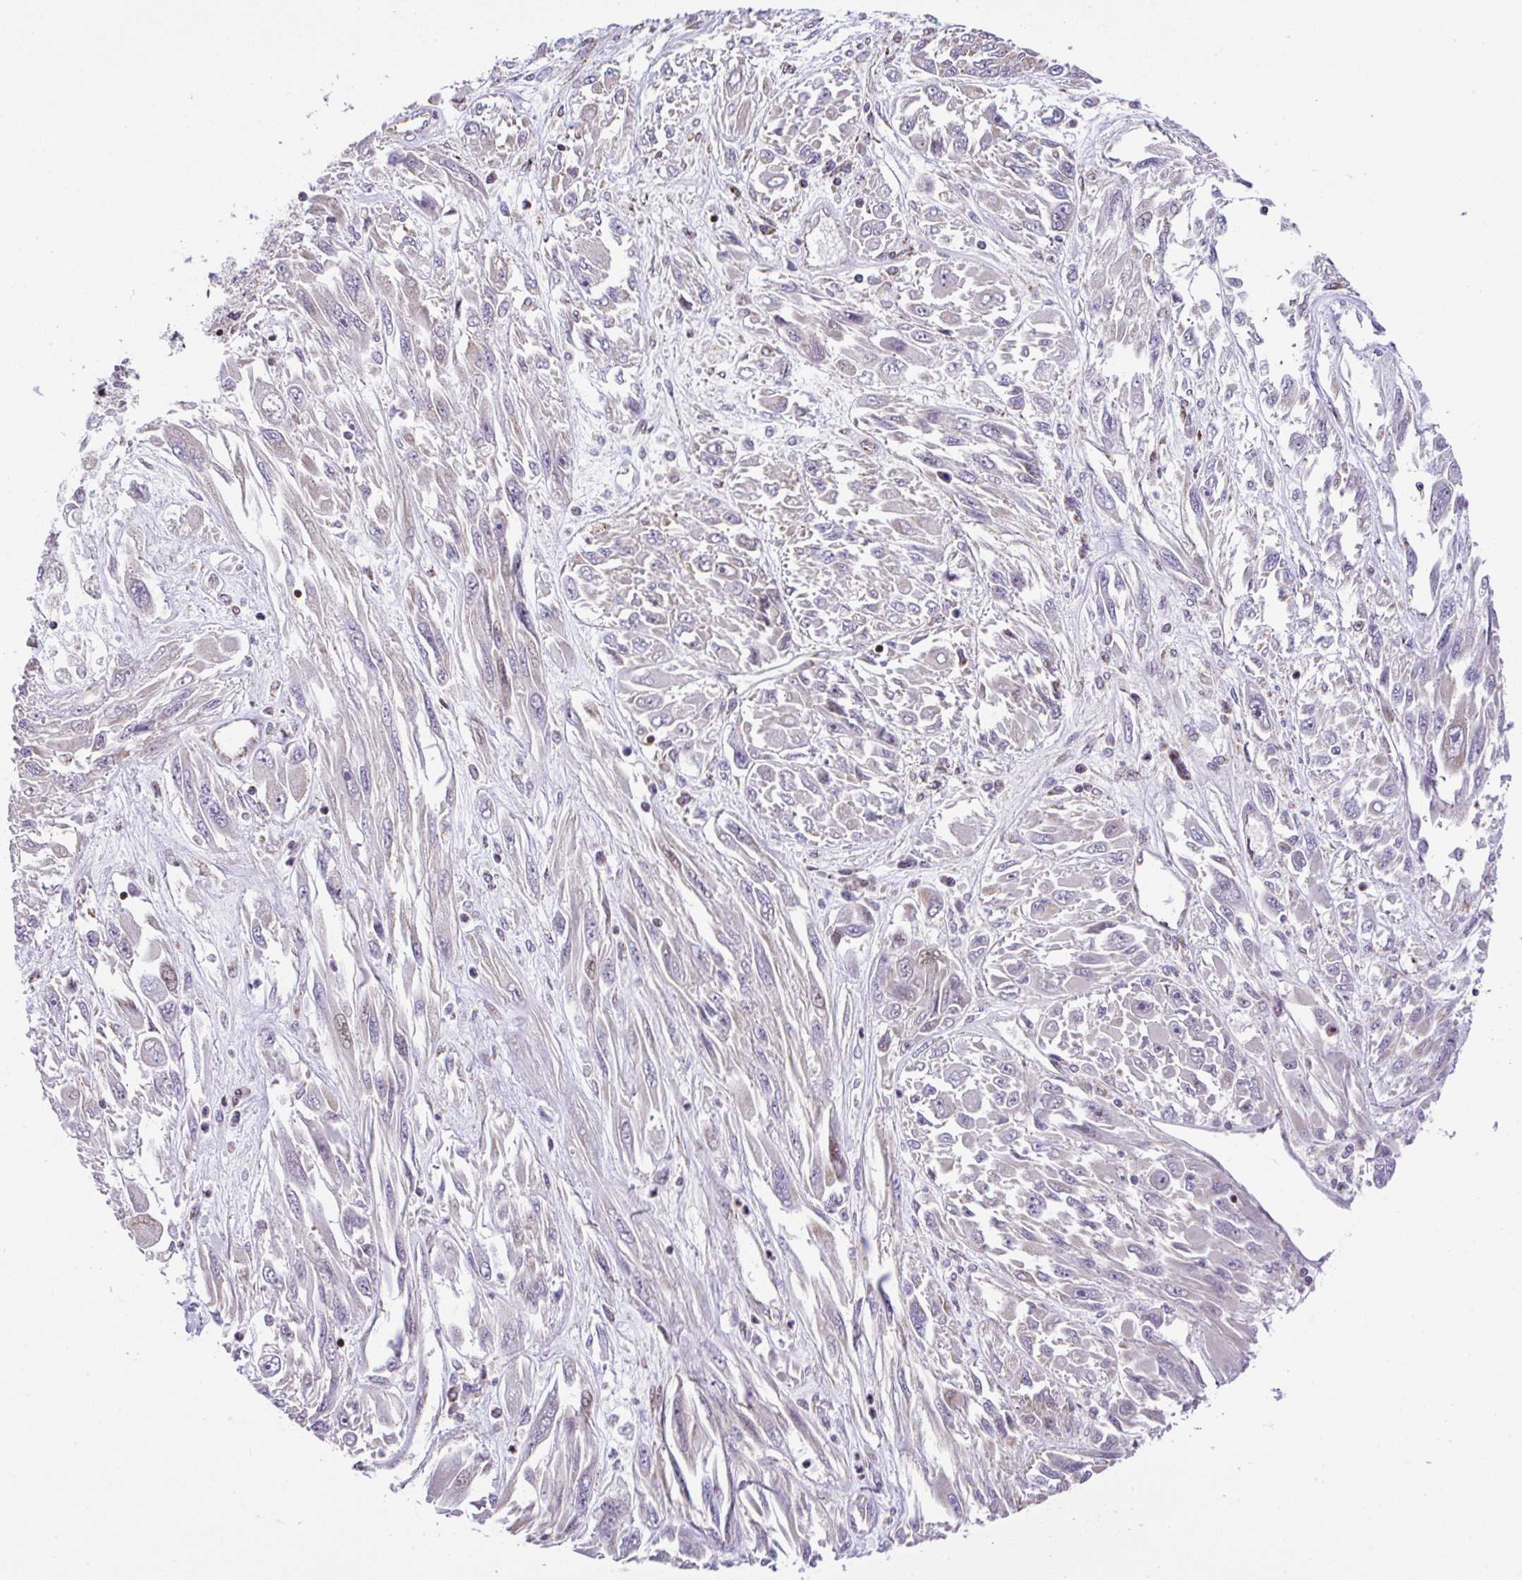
{"staining": {"intensity": "negative", "quantity": "none", "location": "none"}, "tissue": "melanoma", "cell_type": "Tumor cells", "image_type": "cancer", "snomed": [{"axis": "morphology", "description": "Malignant melanoma, NOS"}, {"axis": "topography", "description": "Skin"}], "caption": "Human melanoma stained for a protein using IHC displays no positivity in tumor cells.", "gene": "FIGNL1", "patient": {"sex": "female", "age": 91}}